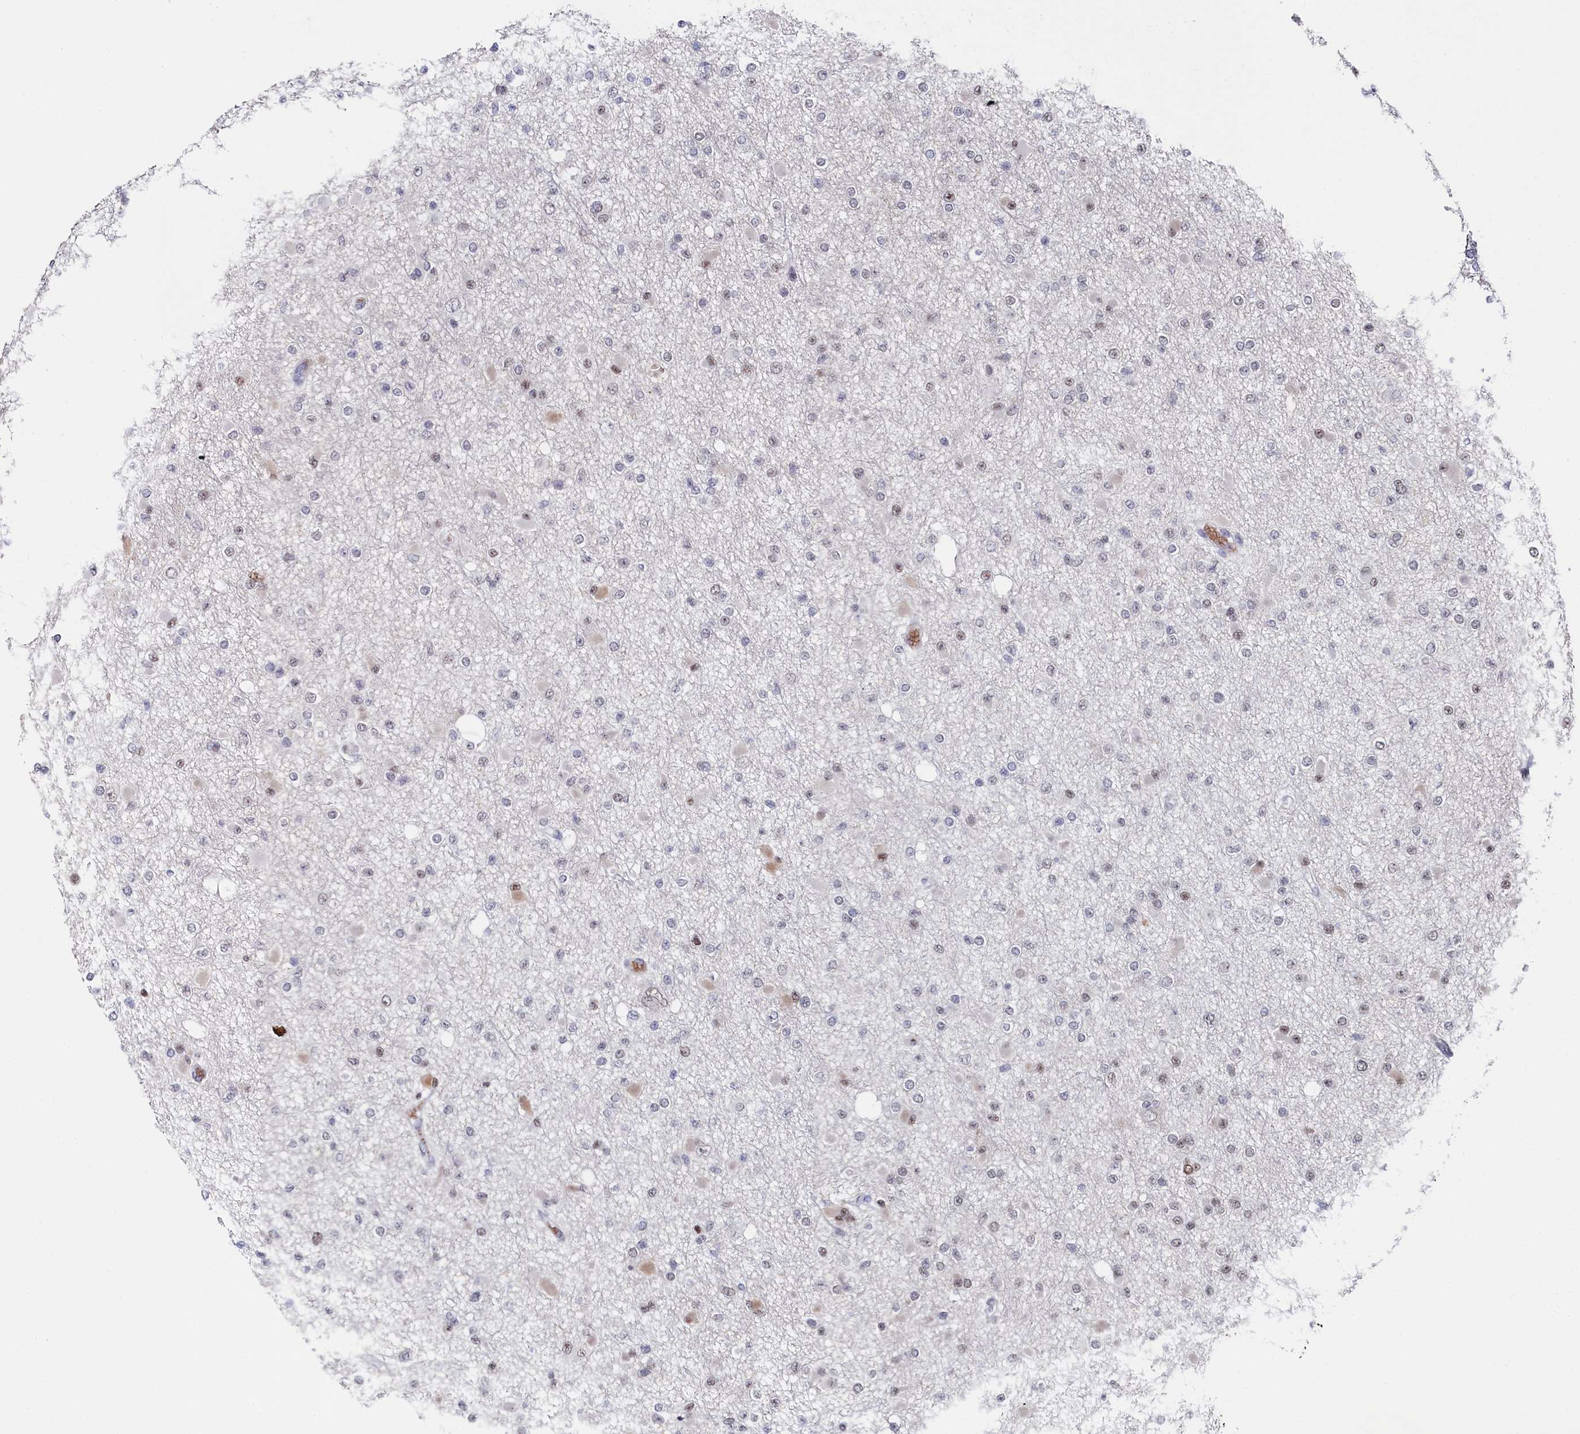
{"staining": {"intensity": "negative", "quantity": "none", "location": "none"}, "tissue": "glioma", "cell_type": "Tumor cells", "image_type": "cancer", "snomed": [{"axis": "morphology", "description": "Glioma, malignant, Low grade"}, {"axis": "topography", "description": "Brain"}], "caption": "High power microscopy image of an immunohistochemistry (IHC) micrograph of glioma, revealing no significant positivity in tumor cells.", "gene": "TIGD4", "patient": {"sex": "female", "age": 22}}